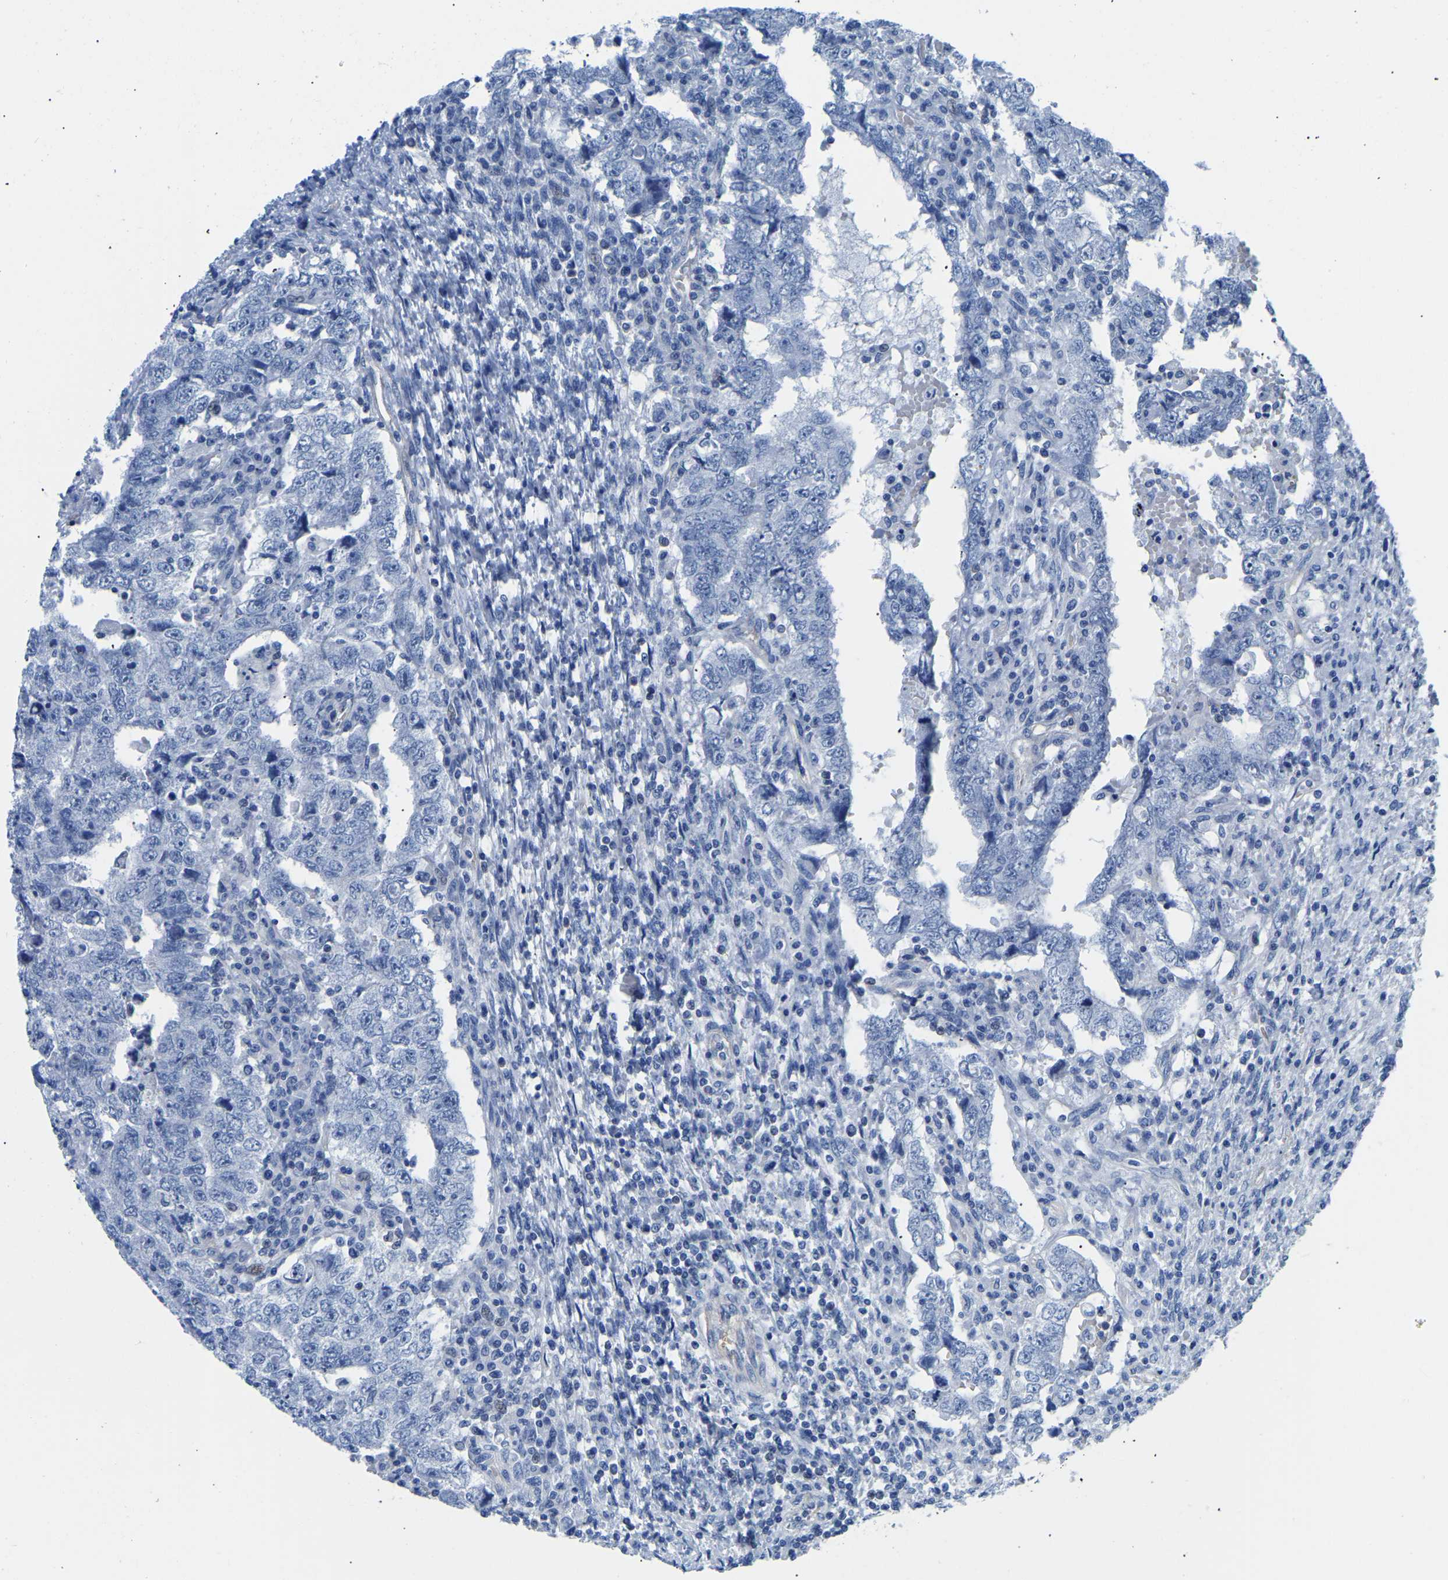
{"staining": {"intensity": "negative", "quantity": "none", "location": "none"}, "tissue": "testis cancer", "cell_type": "Tumor cells", "image_type": "cancer", "snomed": [{"axis": "morphology", "description": "Carcinoma, Embryonal, NOS"}, {"axis": "topography", "description": "Testis"}], "caption": "There is no significant staining in tumor cells of testis cancer. (IHC, brightfield microscopy, high magnification).", "gene": "UPK3A", "patient": {"sex": "male", "age": 26}}